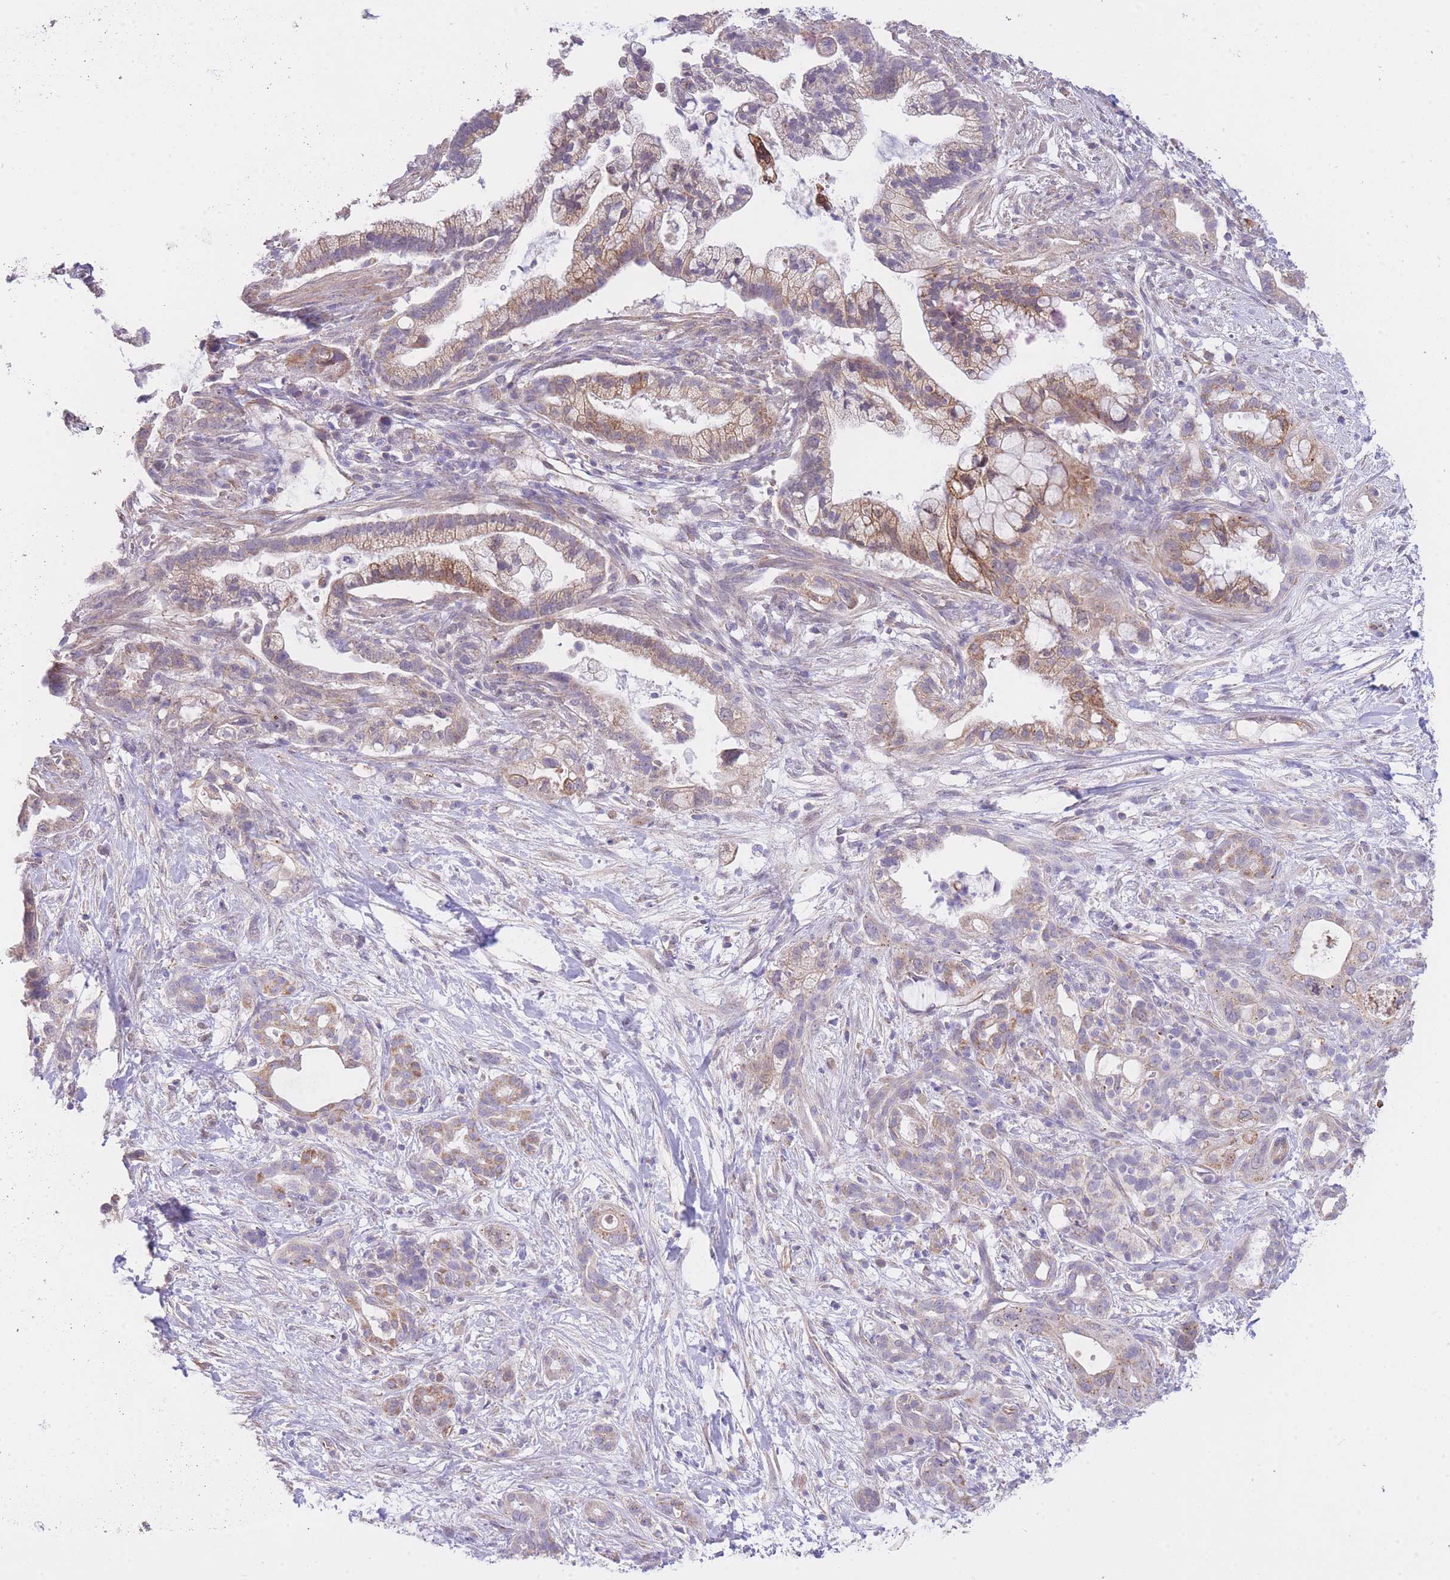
{"staining": {"intensity": "moderate", "quantity": "25%-75%", "location": "cytoplasmic/membranous"}, "tissue": "pancreatic cancer", "cell_type": "Tumor cells", "image_type": "cancer", "snomed": [{"axis": "morphology", "description": "Adenocarcinoma, NOS"}, {"axis": "topography", "description": "Pancreas"}], "caption": "High-power microscopy captured an immunohistochemistry (IHC) photomicrograph of pancreatic adenocarcinoma, revealing moderate cytoplasmic/membranous positivity in about 25%-75% of tumor cells.", "gene": "CTBP1", "patient": {"sex": "male", "age": 44}}